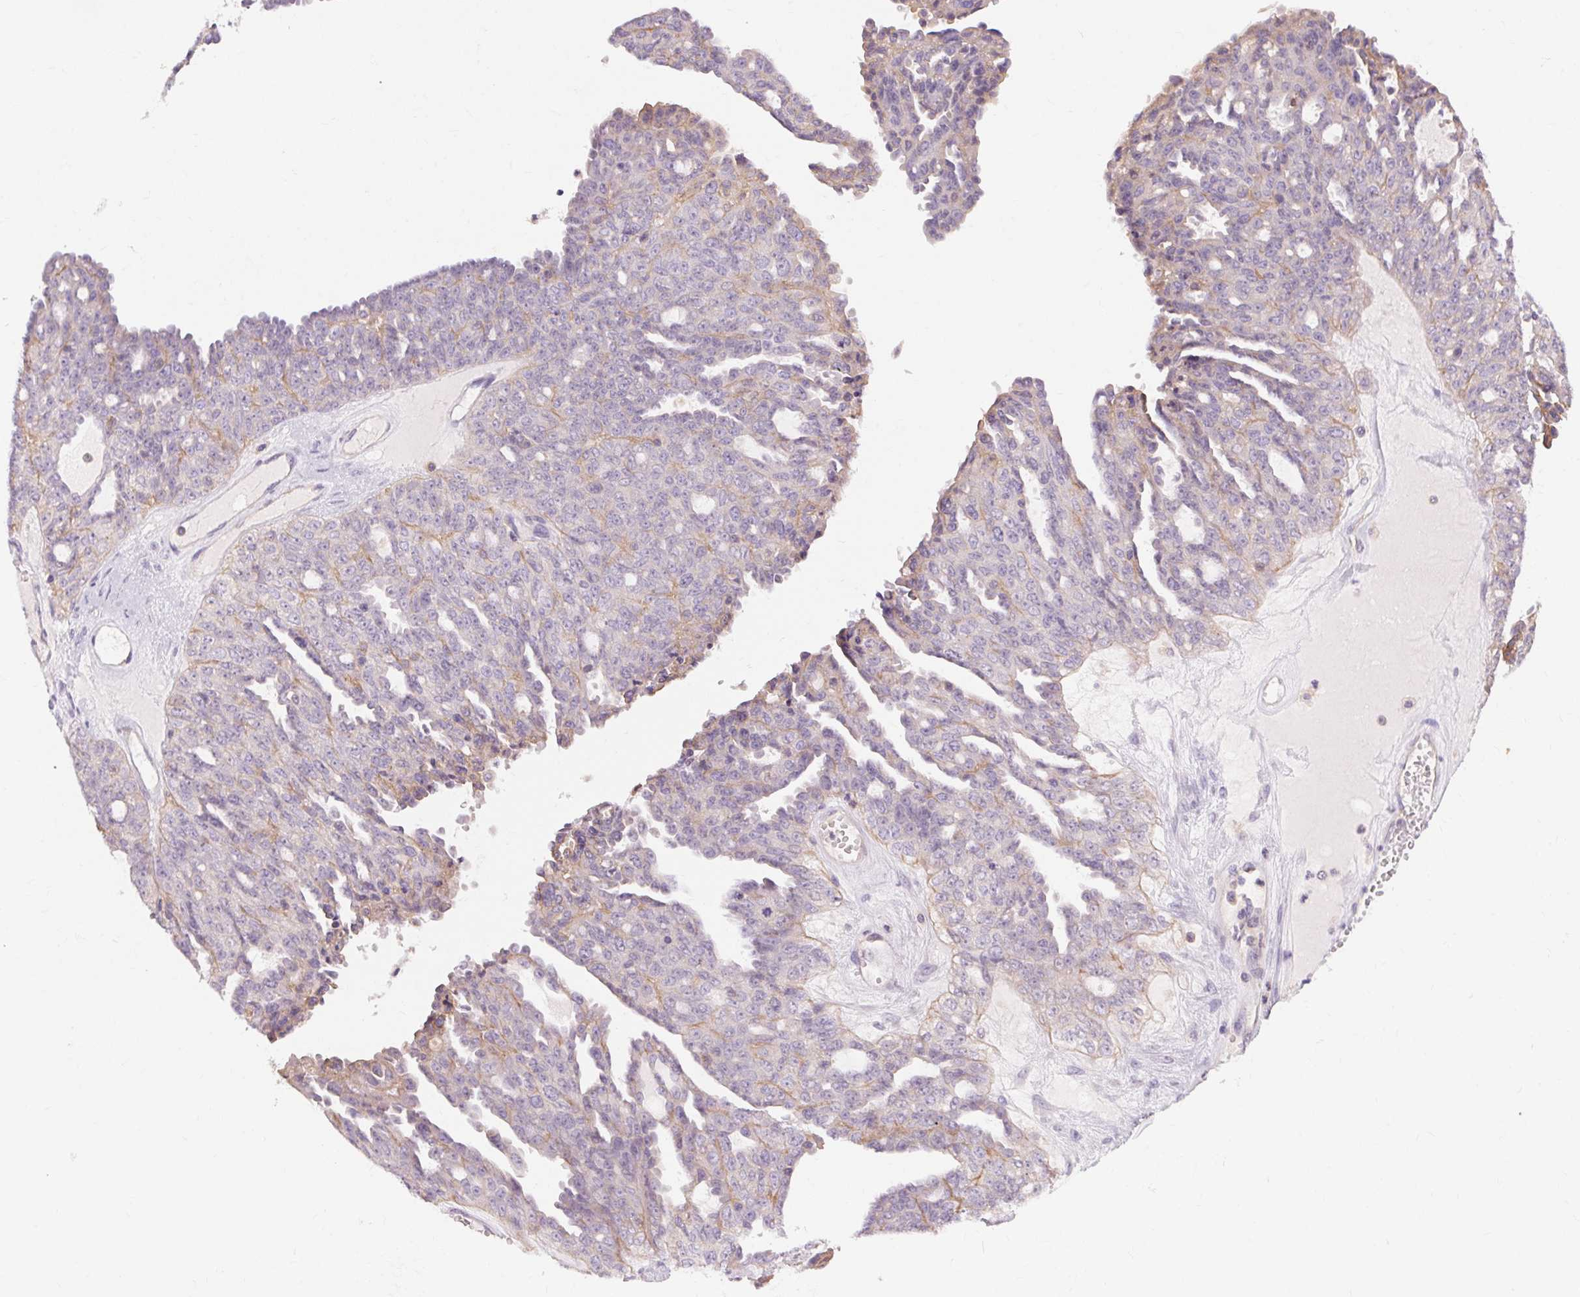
{"staining": {"intensity": "weak", "quantity": "<25%", "location": "cytoplasmic/membranous"}, "tissue": "ovarian cancer", "cell_type": "Tumor cells", "image_type": "cancer", "snomed": [{"axis": "morphology", "description": "Cystadenocarcinoma, serous, NOS"}, {"axis": "topography", "description": "Ovary"}], "caption": "Human ovarian cancer (serous cystadenocarcinoma) stained for a protein using immunohistochemistry (IHC) demonstrates no staining in tumor cells.", "gene": "TM6SF1", "patient": {"sex": "female", "age": 71}}